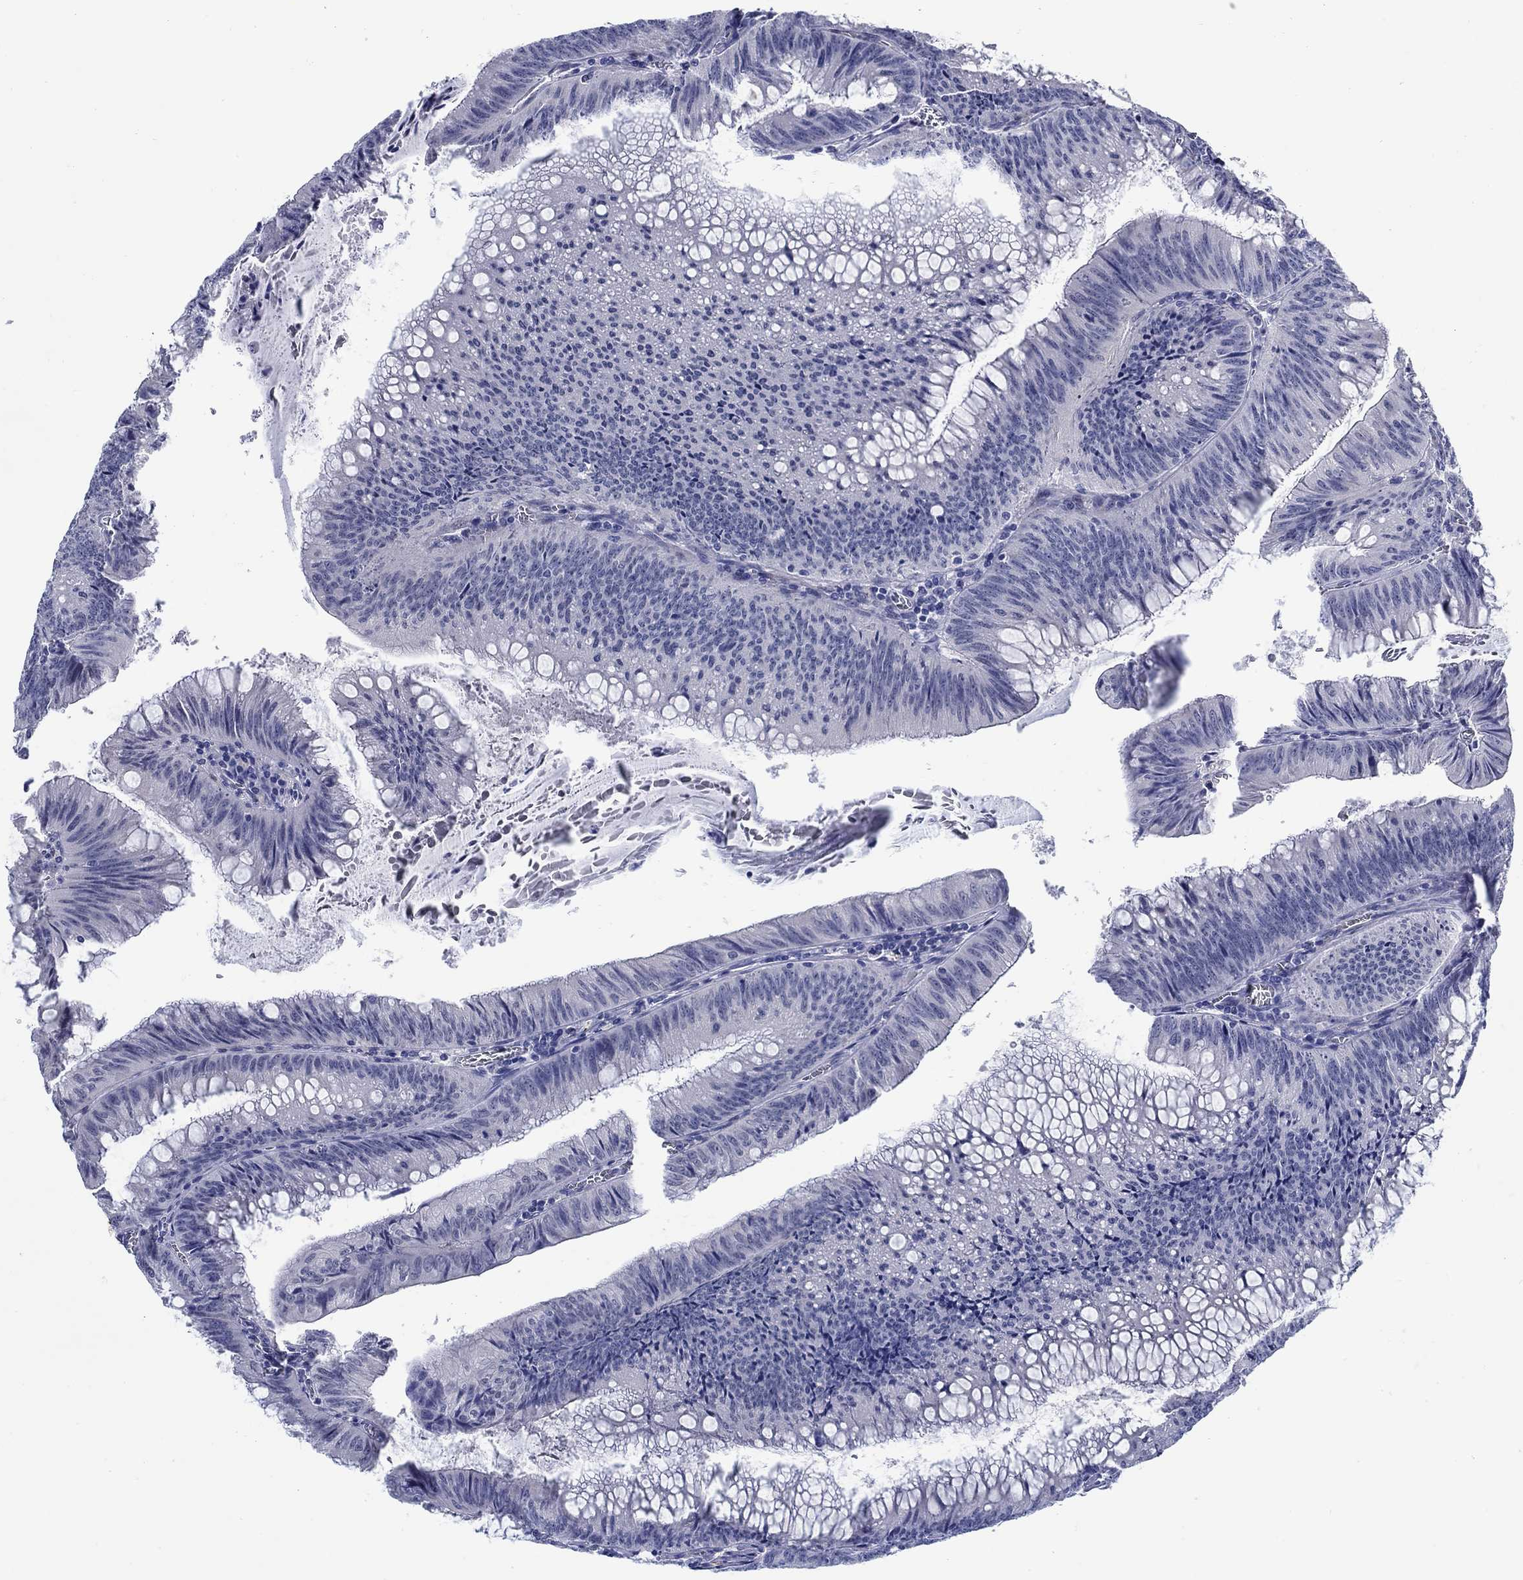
{"staining": {"intensity": "negative", "quantity": "none", "location": "none"}, "tissue": "colorectal cancer", "cell_type": "Tumor cells", "image_type": "cancer", "snomed": [{"axis": "morphology", "description": "Adenocarcinoma, NOS"}, {"axis": "topography", "description": "Rectum"}], "caption": "Adenocarcinoma (colorectal) stained for a protein using IHC shows no staining tumor cells.", "gene": "MC2R", "patient": {"sex": "female", "age": 72}}